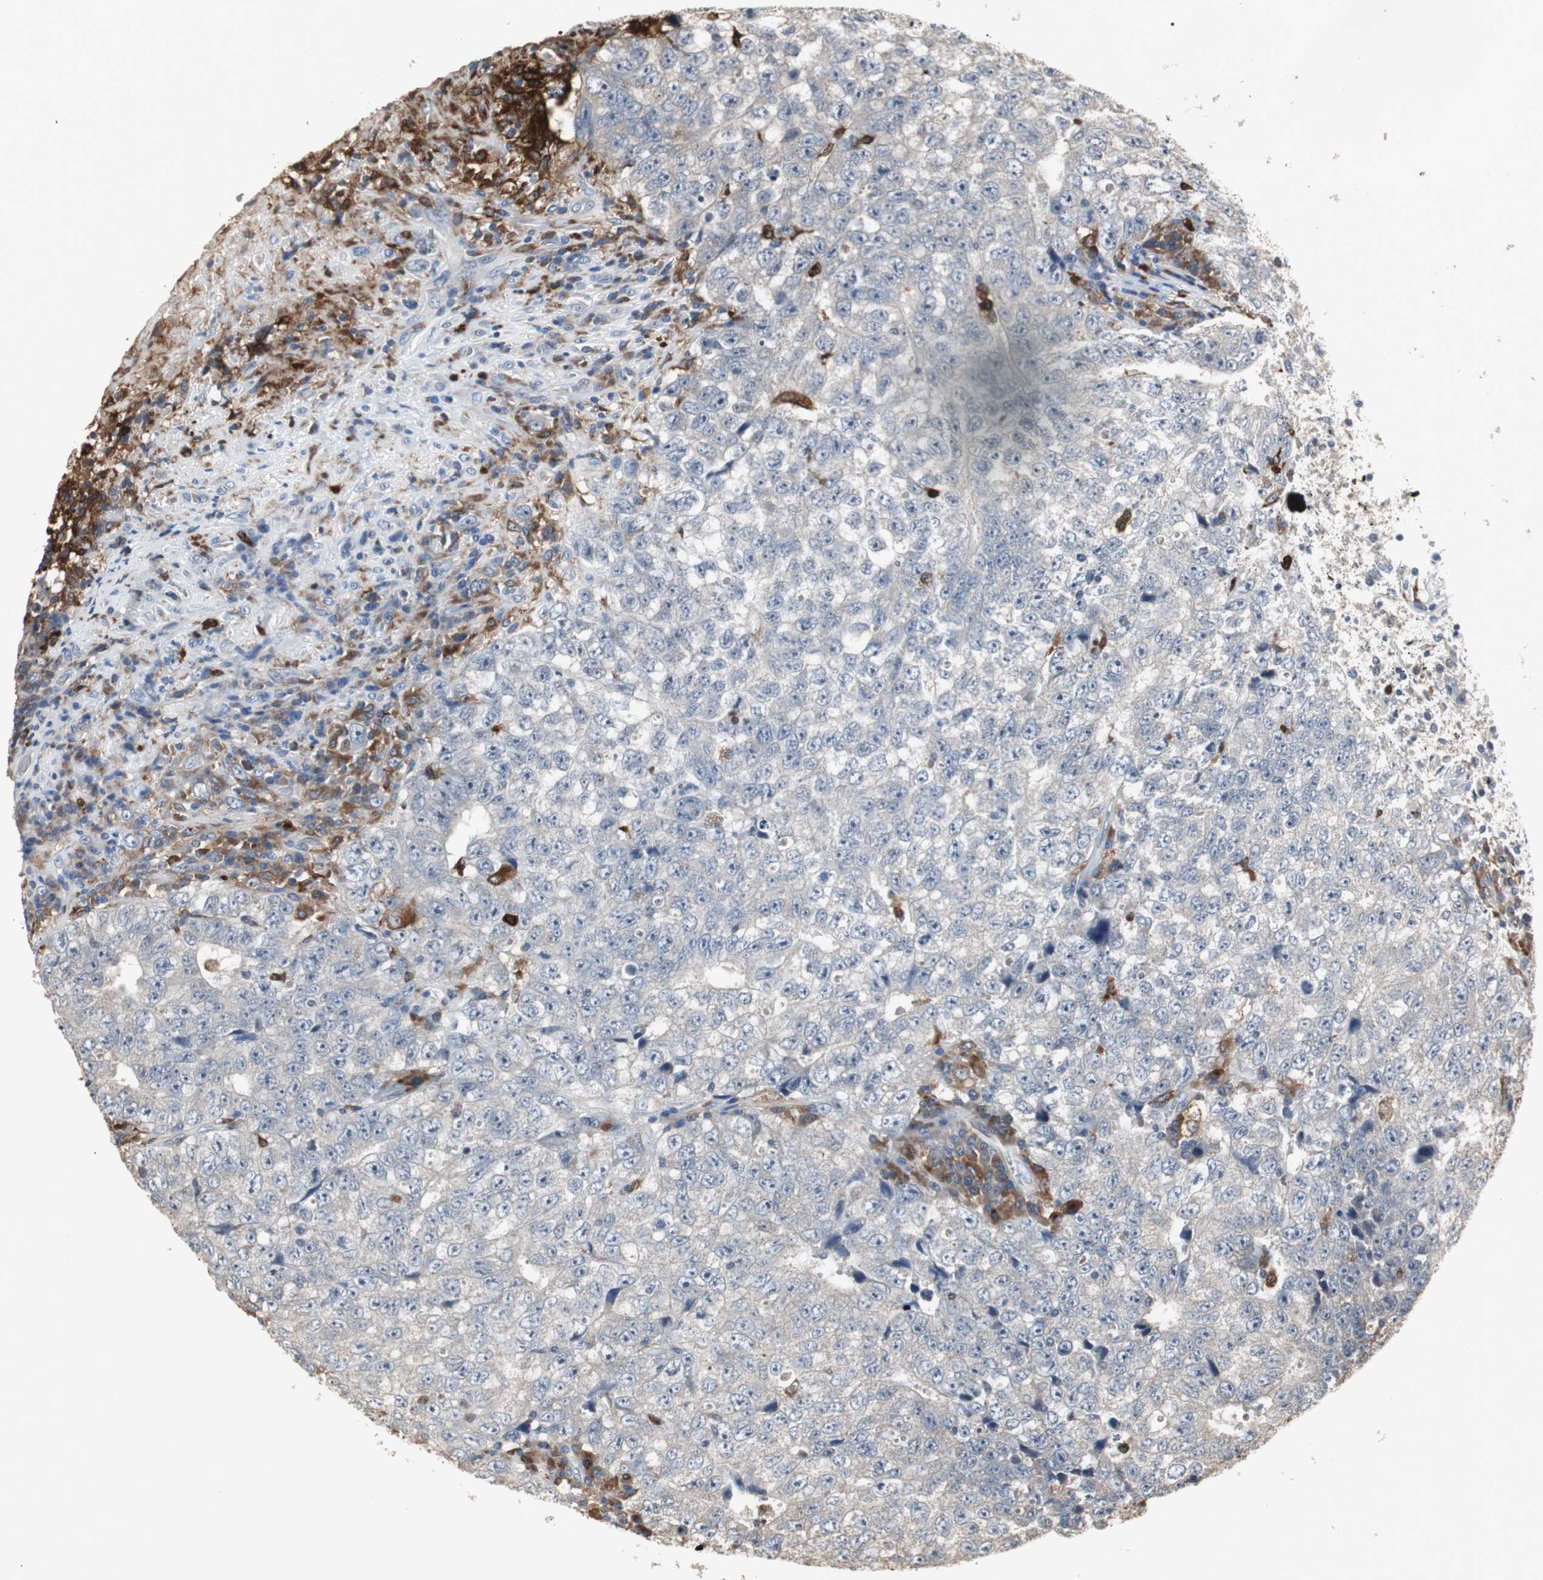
{"staining": {"intensity": "negative", "quantity": "none", "location": "none"}, "tissue": "testis cancer", "cell_type": "Tumor cells", "image_type": "cancer", "snomed": [{"axis": "morphology", "description": "Necrosis, NOS"}, {"axis": "morphology", "description": "Carcinoma, Embryonal, NOS"}, {"axis": "topography", "description": "Testis"}], "caption": "A micrograph of human embryonal carcinoma (testis) is negative for staining in tumor cells.", "gene": "NCF2", "patient": {"sex": "male", "age": 19}}